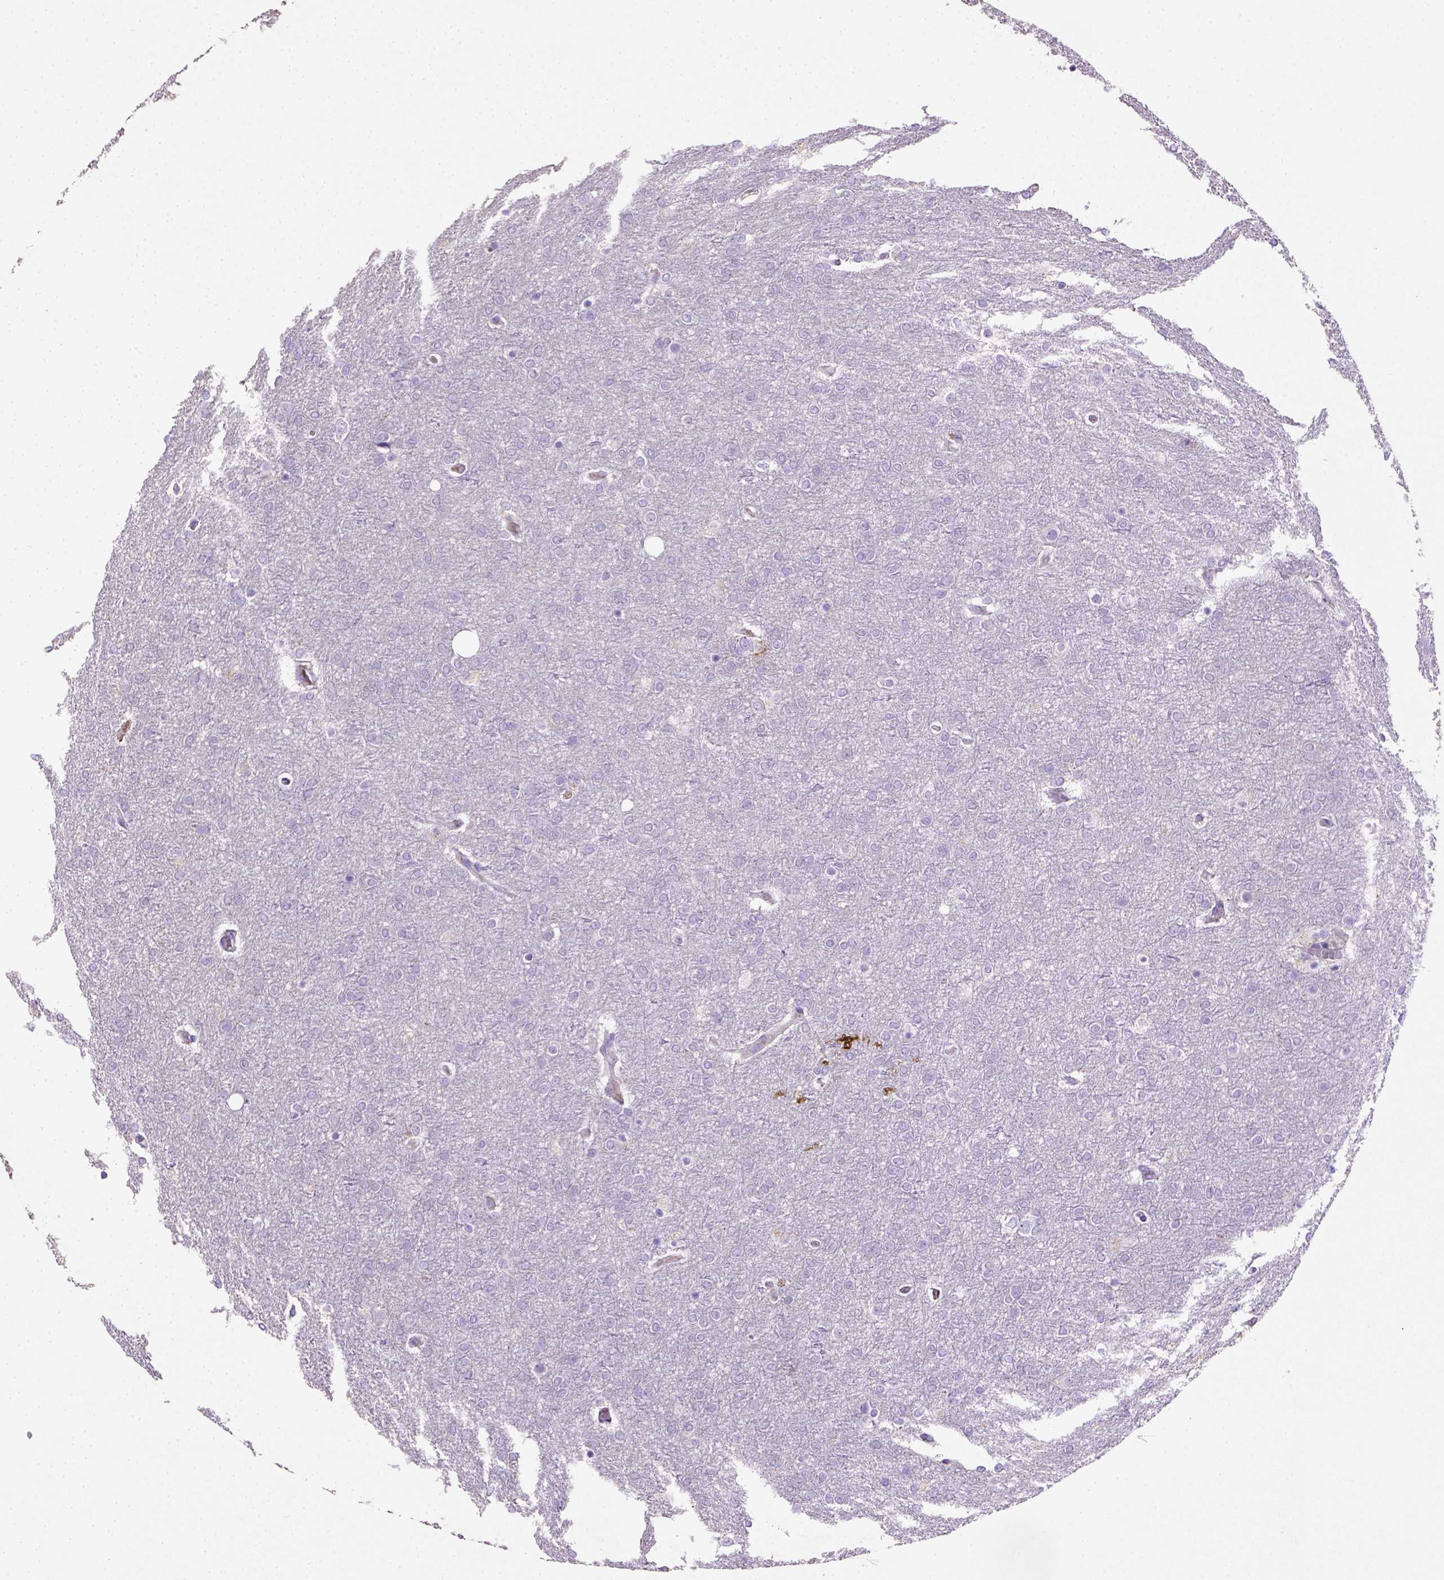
{"staining": {"intensity": "negative", "quantity": "none", "location": "none"}, "tissue": "glioma", "cell_type": "Tumor cells", "image_type": "cancer", "snomed": [{"axis": "morphology", "description": "Glioma, malignant, High grade"}, {"axis": "topography", "description": "Brain"}], "caption": "A histopathology image of human malignant high-grade glioma is negative for staining in tumor cells.", "gene": "NUDT2", "patient": {"sex": "female", "age": 61}}